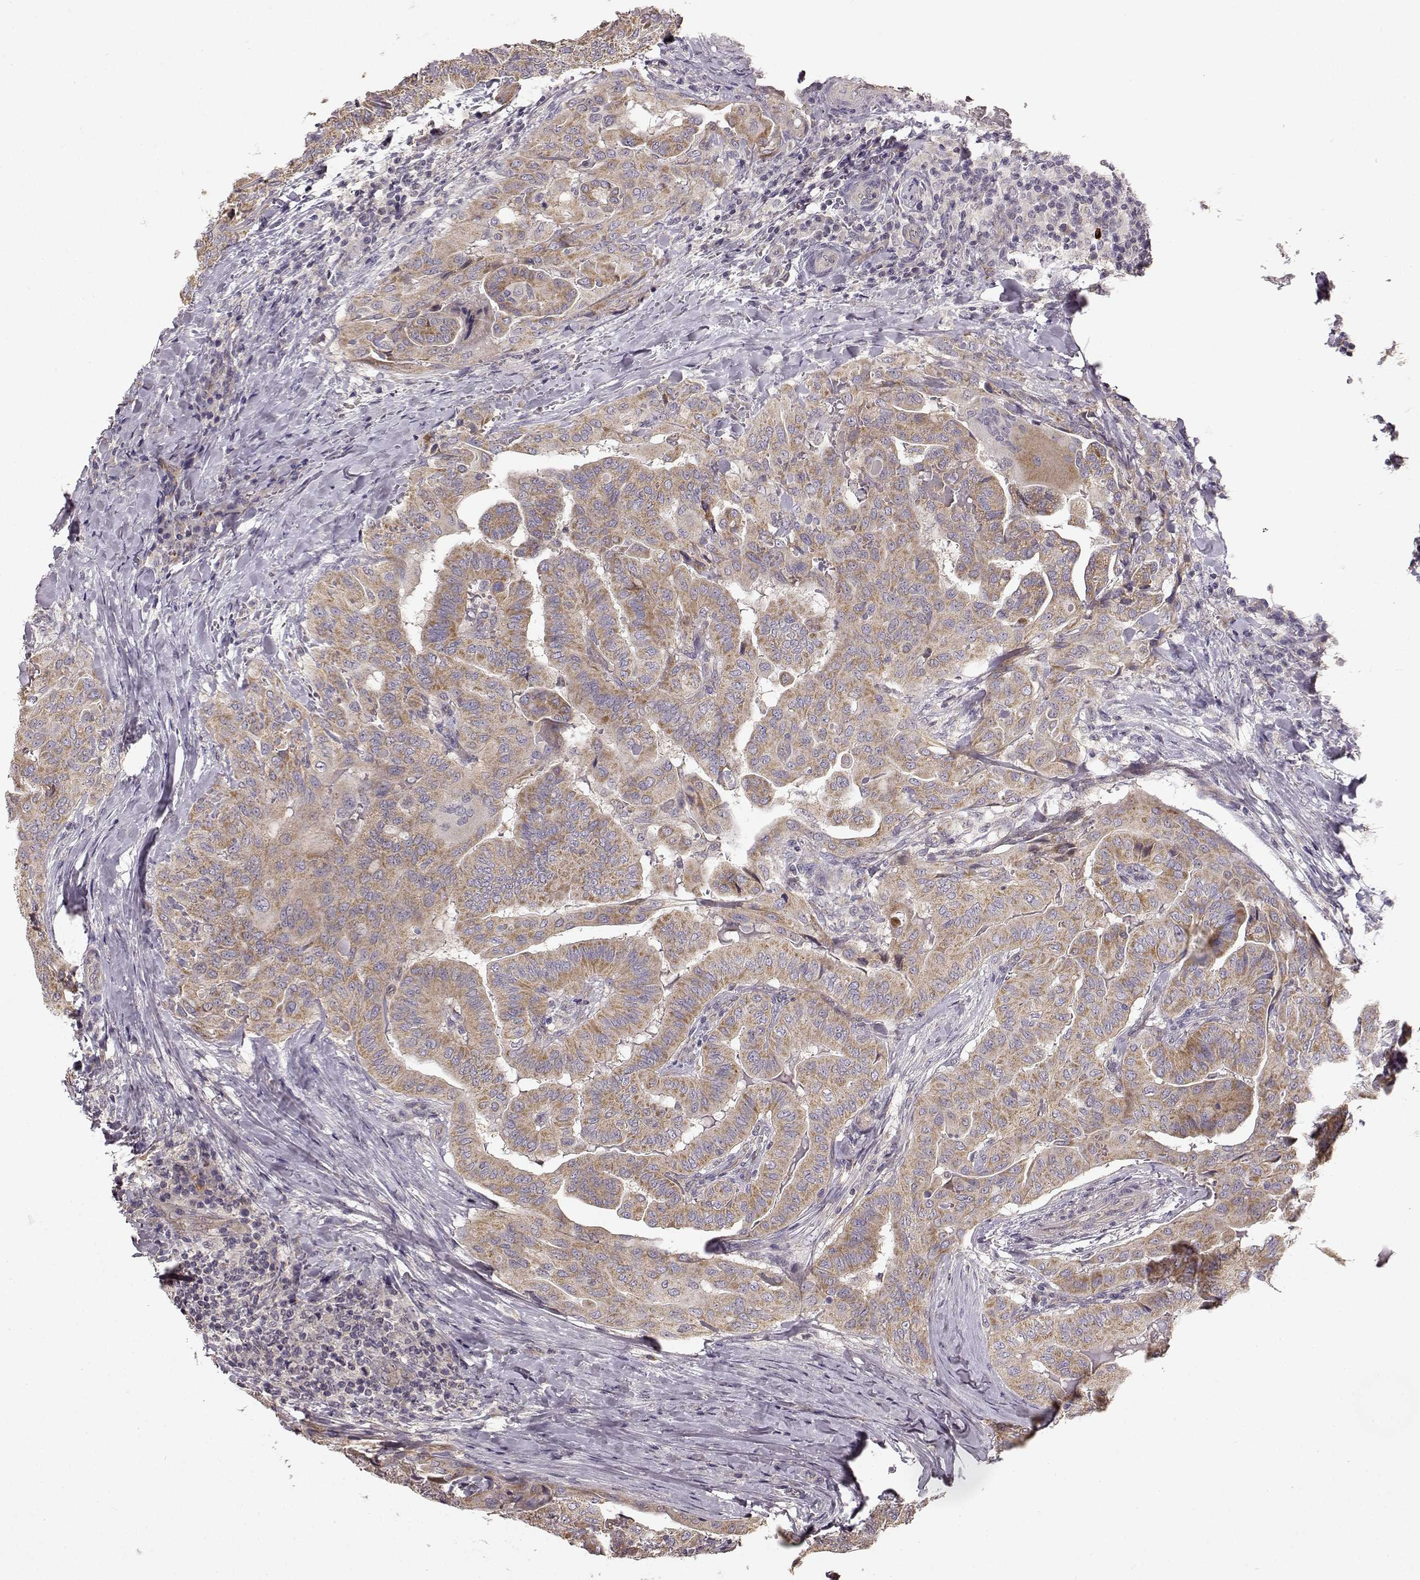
{"staining": {"intensity": "moderate", "quantity": ">75%", "location": "cytoplasmic/membranous"}, "tissue": "thyroid cancer", "cell_type": "Tumor cells", "image_type": "cancer", "snomed": [{"axis": "morphology", "description": "Papillary adenocarcinoma, NOS"}, {"axis": "topography", "description": "Thyroid gland"}], "caption": "This is a histology image of immunohistochemistry (IHC) staining of thyroid papillary adenocarcinoma, which shows moderate expression in the cytoplasmic/membranous of tumor cells.", "gene": "ERBB3", "patient": {"sex": "female", "age": 68}}